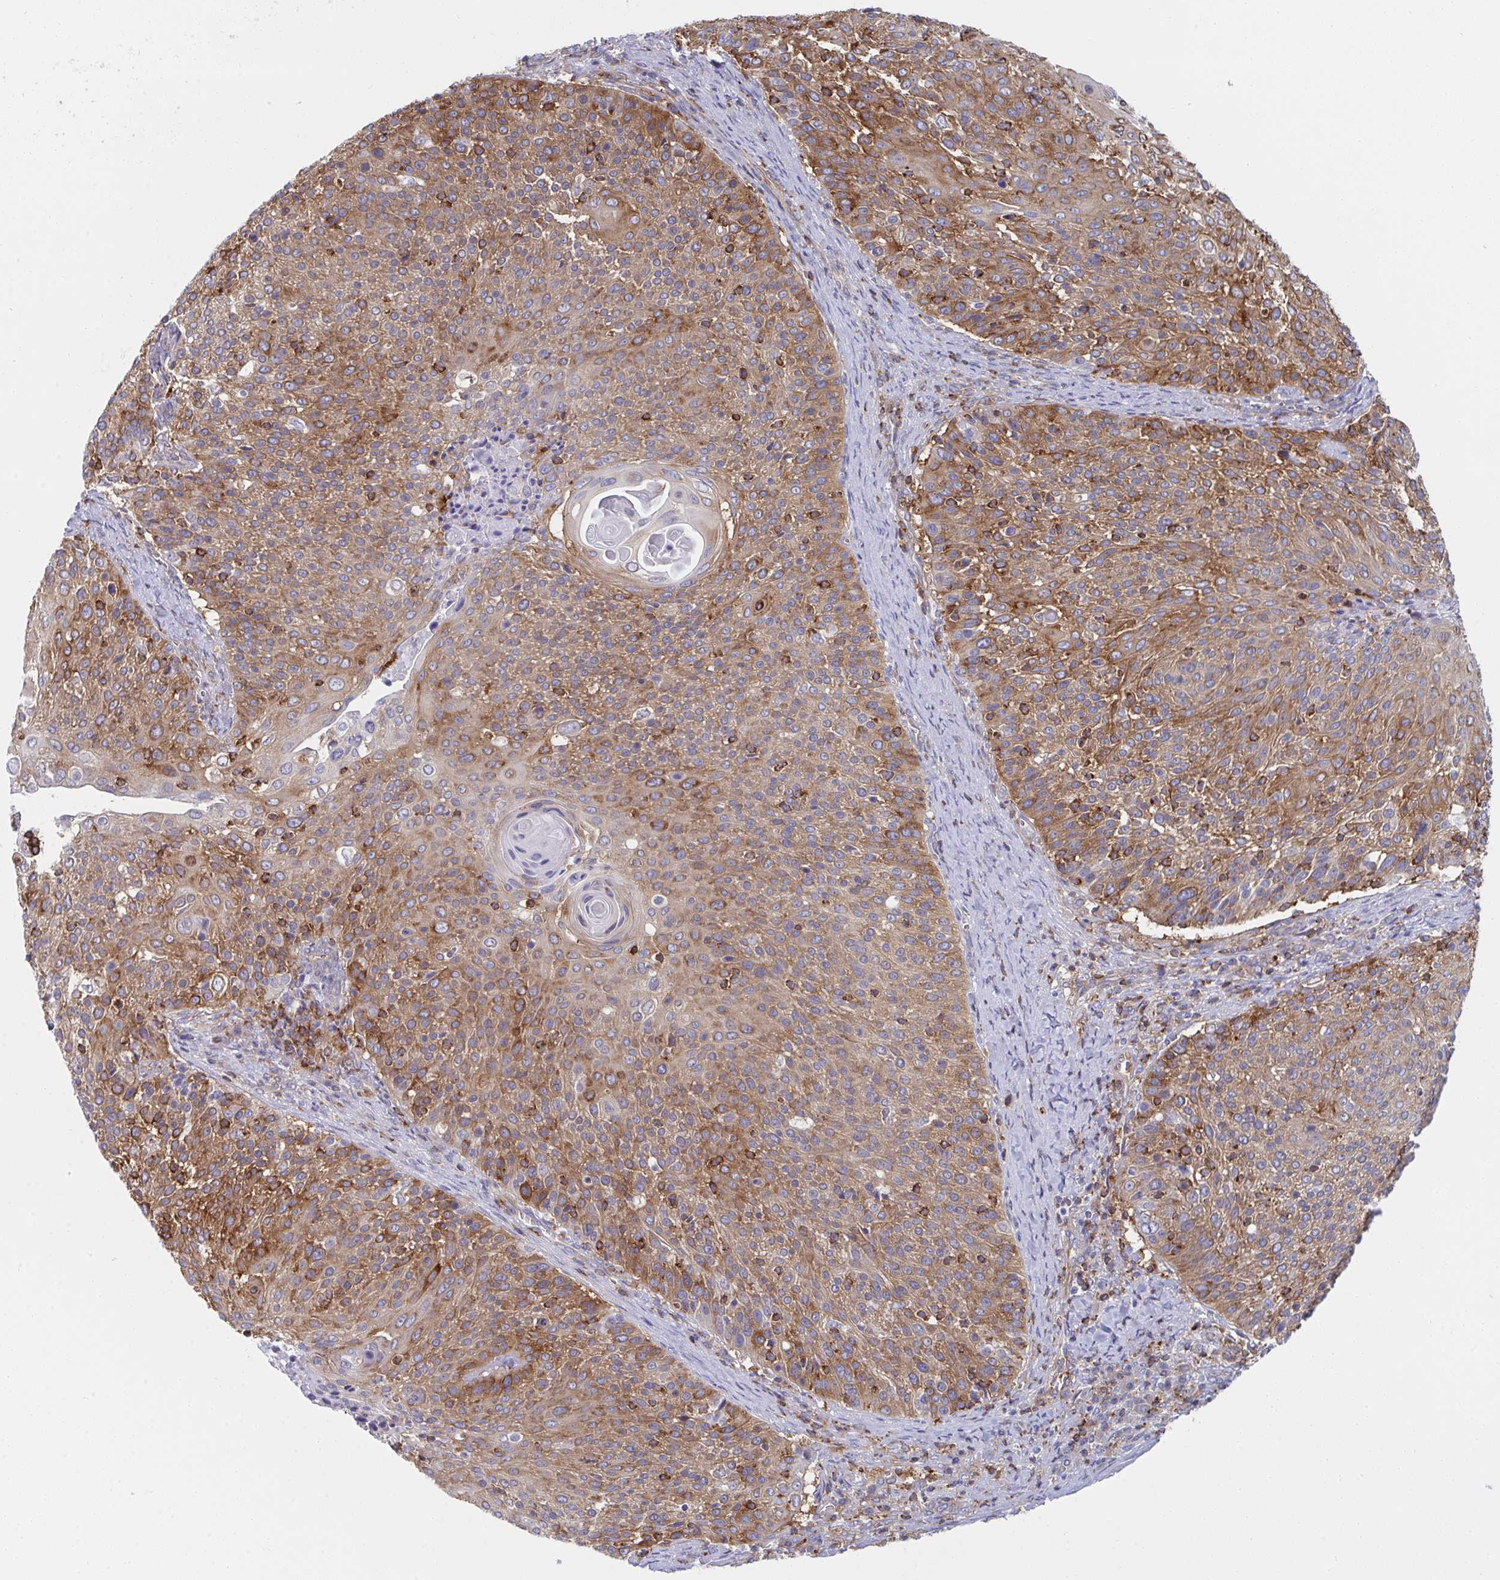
{"staining": {"intensity": "moderate", "quantity": ">75%", "location": "cytoplasmic/membranous"}, "tissue": "cervical cancer", "cell_type": "Tumor cells", "image_type": "cancer", "snomed": [{"axis": "morphology", "description": "Squamous cell carcinoma, NOS"}, {"axis": "topography", "description": "Cervix"}], "caption": "A brown stain labels moderate cytoplasmic/membranous positivity of a protein in cervical squamous cell carcinoma tumor cells. The staining was performed using DAB, with brown indicating positive protein expression. Nuclei are stained blue with hematoxylin.", "gene": "WNK1", "patient": {"sex": "female", "age": 31}}